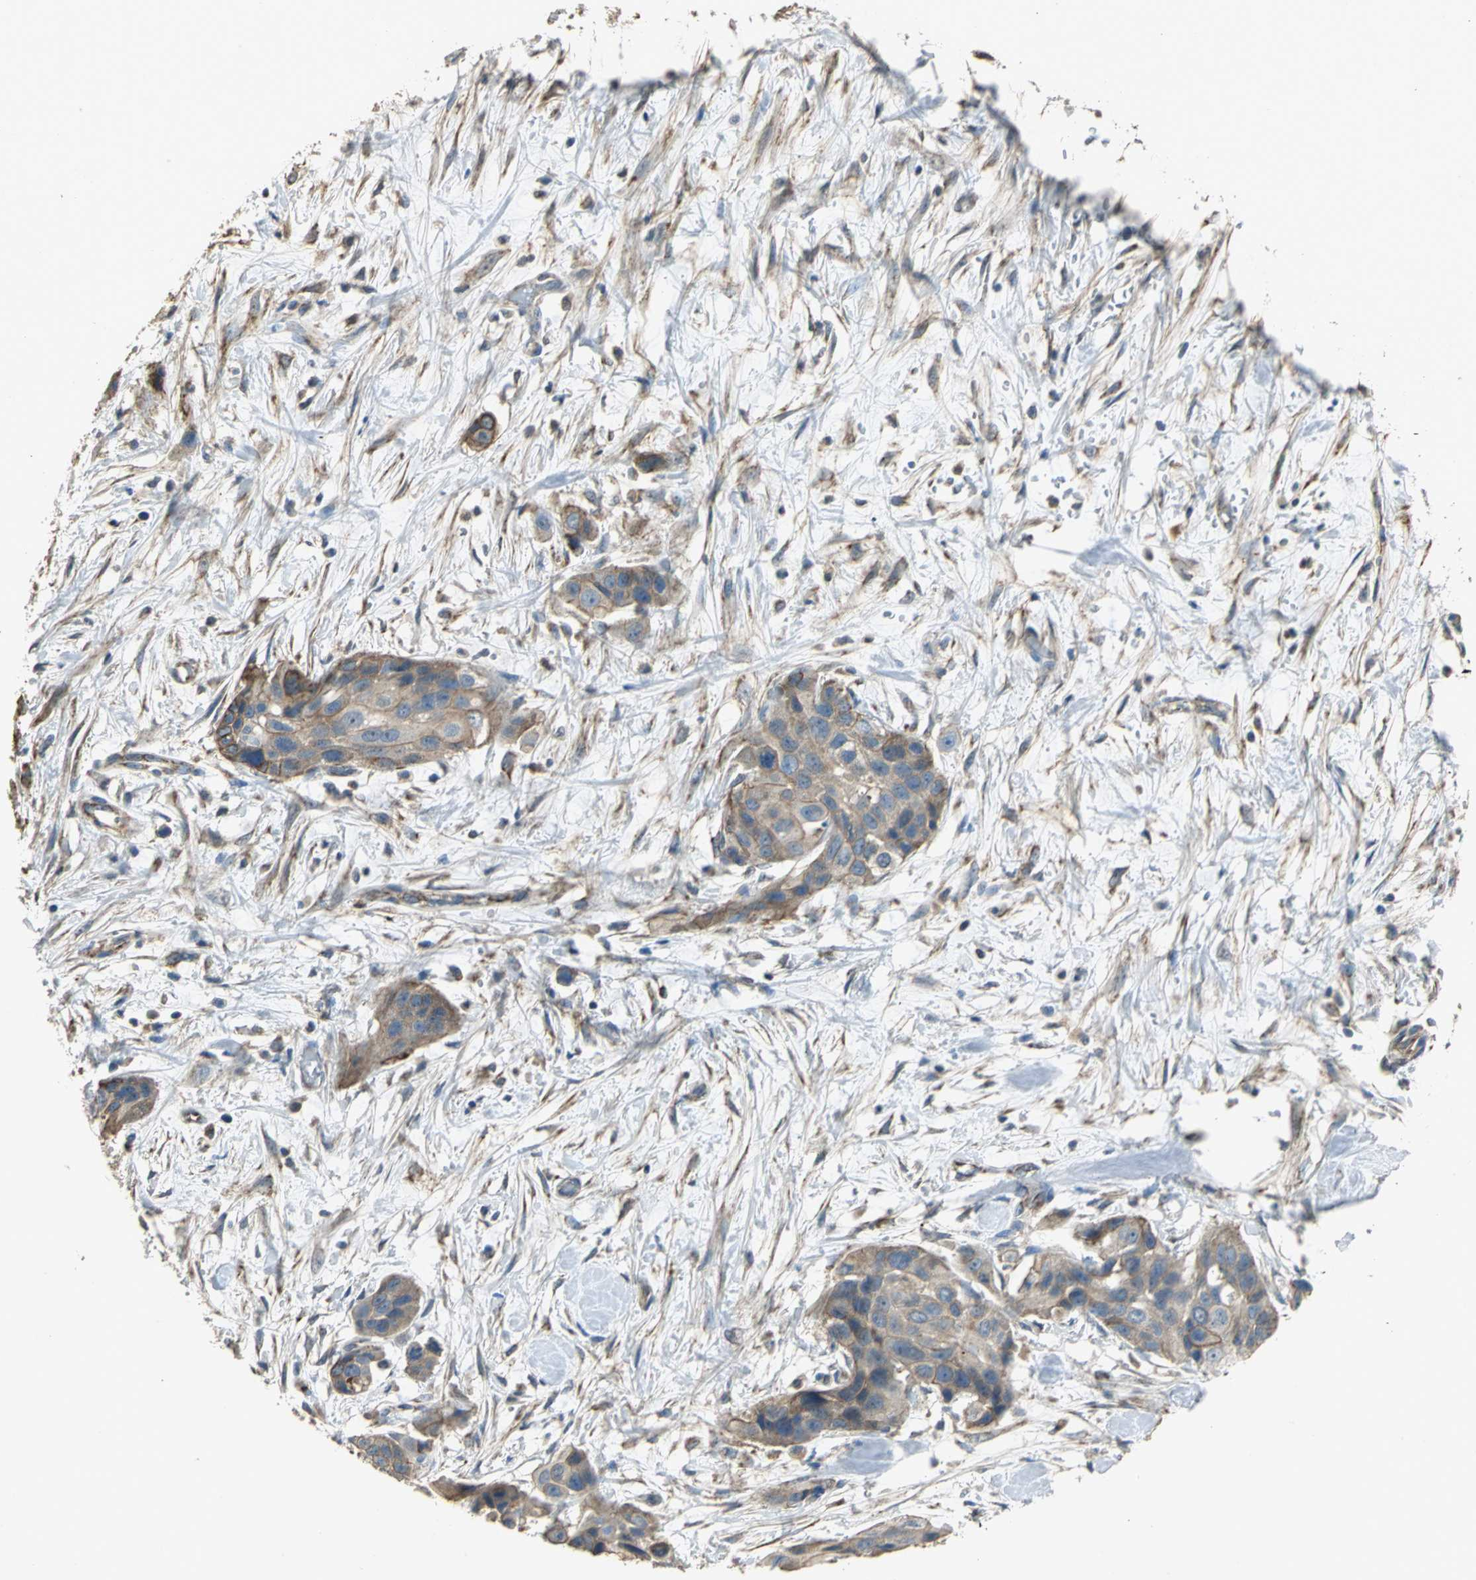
{"staining": {"intensity": "strong", "quantity": ">75%", "location": "cytoplasmic/membranous"}, "tissue": "pancreatic cancer", "cell_type": "Tumor cells", "image_type": "cancer", "snomed": [{"axis": "morphology", "description": "Adenocarcinoma, NOS"}, {"axis": "topography", "description": "Pancreas"}], "caption": "Strong cytoplasmic/membranous staining for a protein is appreciated in approximately >75% of tumor cells of pancreatic adenocarcinoma using IHC.", "gene": "NDUFB5", "patient": {"sex": "female", "age": 60}}